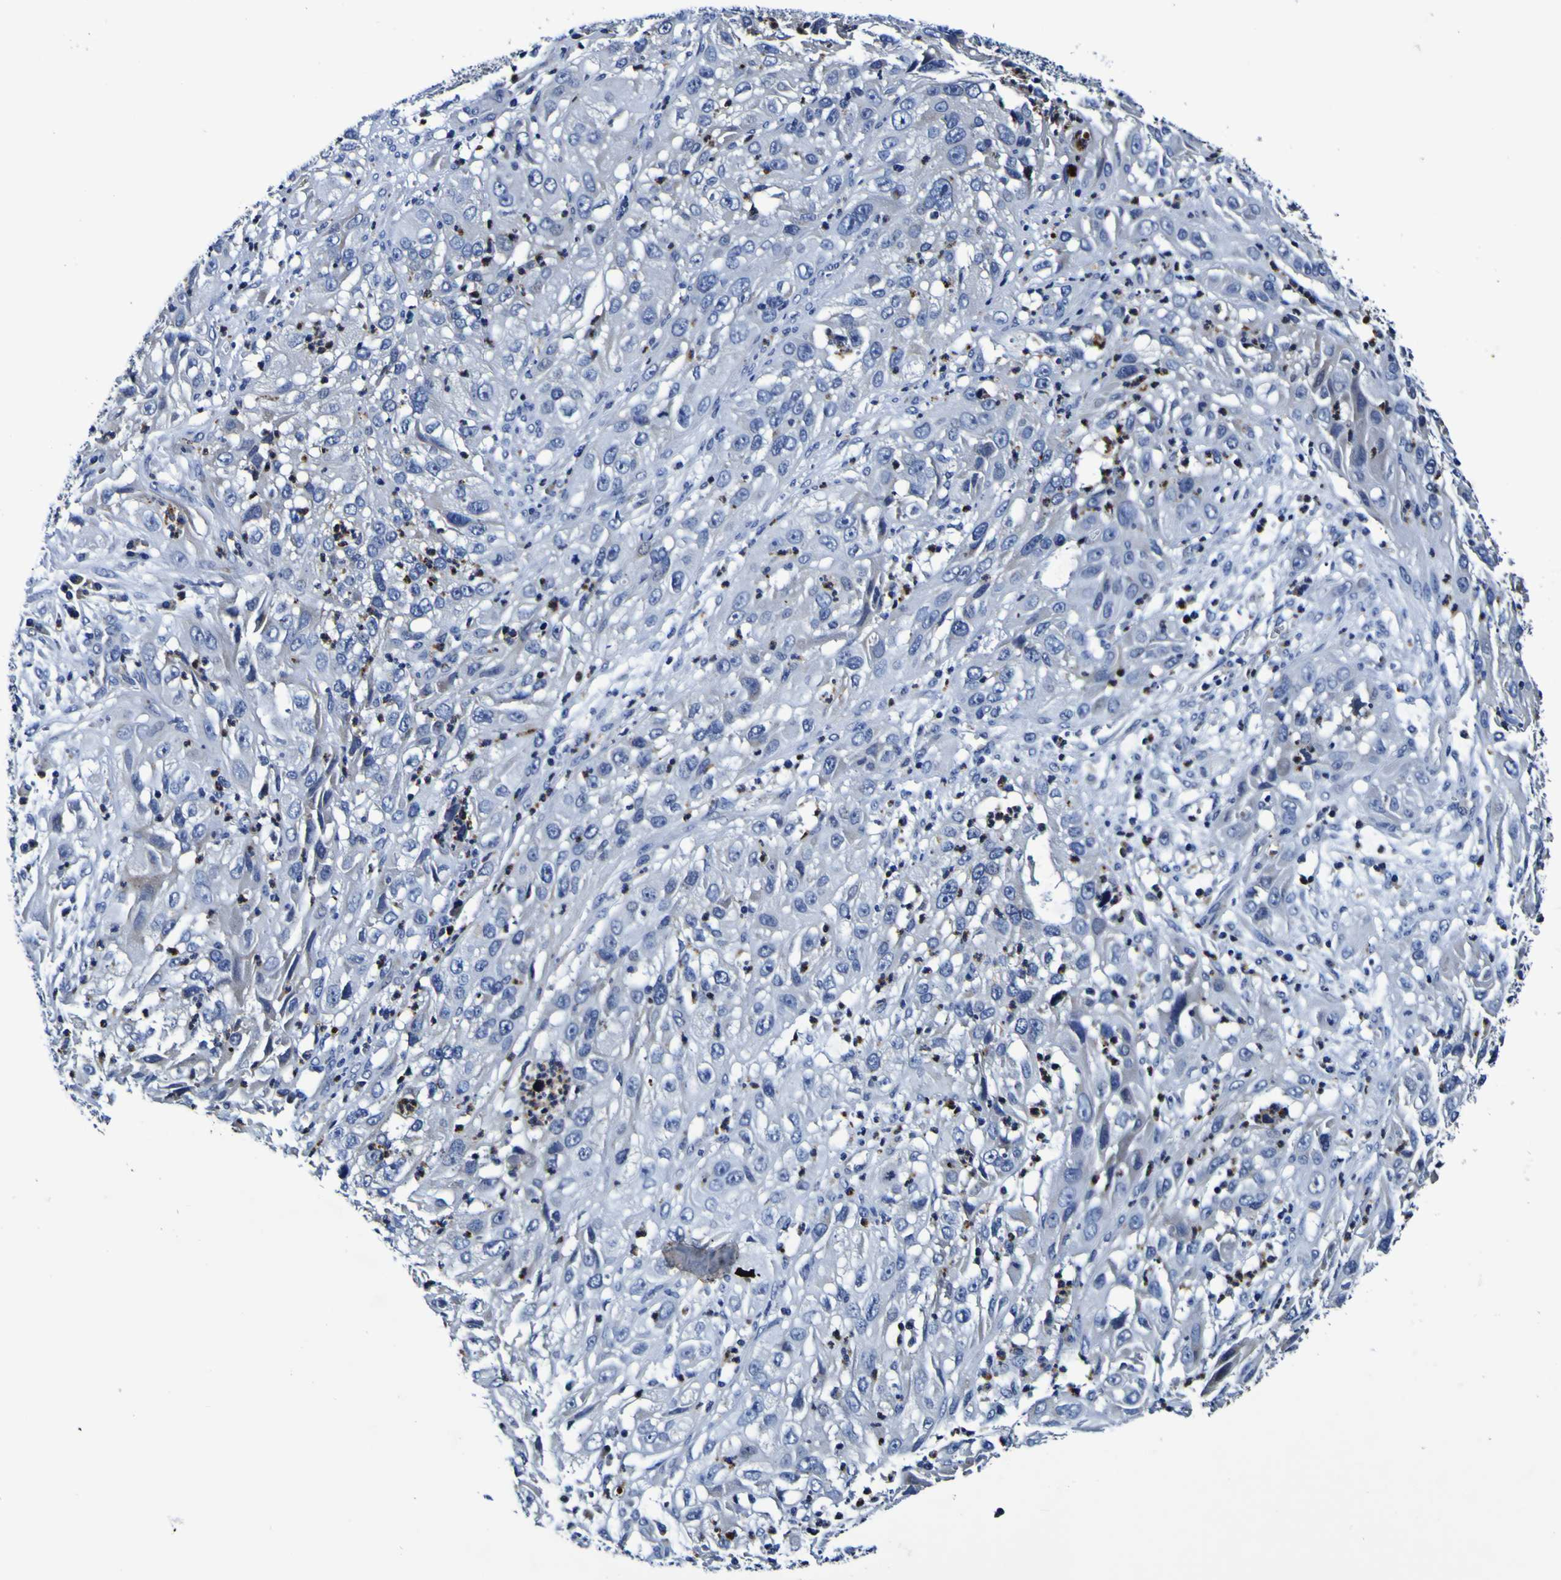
{"staining": {"intensity": "negative", "quantity": "none", "location": "none"}, "tissue": "cervical cancer", "cell_type": "Tumor cells", "image_type": "cancer", "snomed": [{"axis": "morphology", "description": "Squamous cell carcinoma, NOS"}, {"axis": "topography", "description": "Cervix"}], "caption": "This photomicrograph is of cervical squamous cell carcinoma stained with immunohistochemistry to label a protein in brown with the nuclei are counter-stained blue. There is no staining in tumor cells.", "gene": "PANK4", "patient": {"sex": "female", "age": 32}}